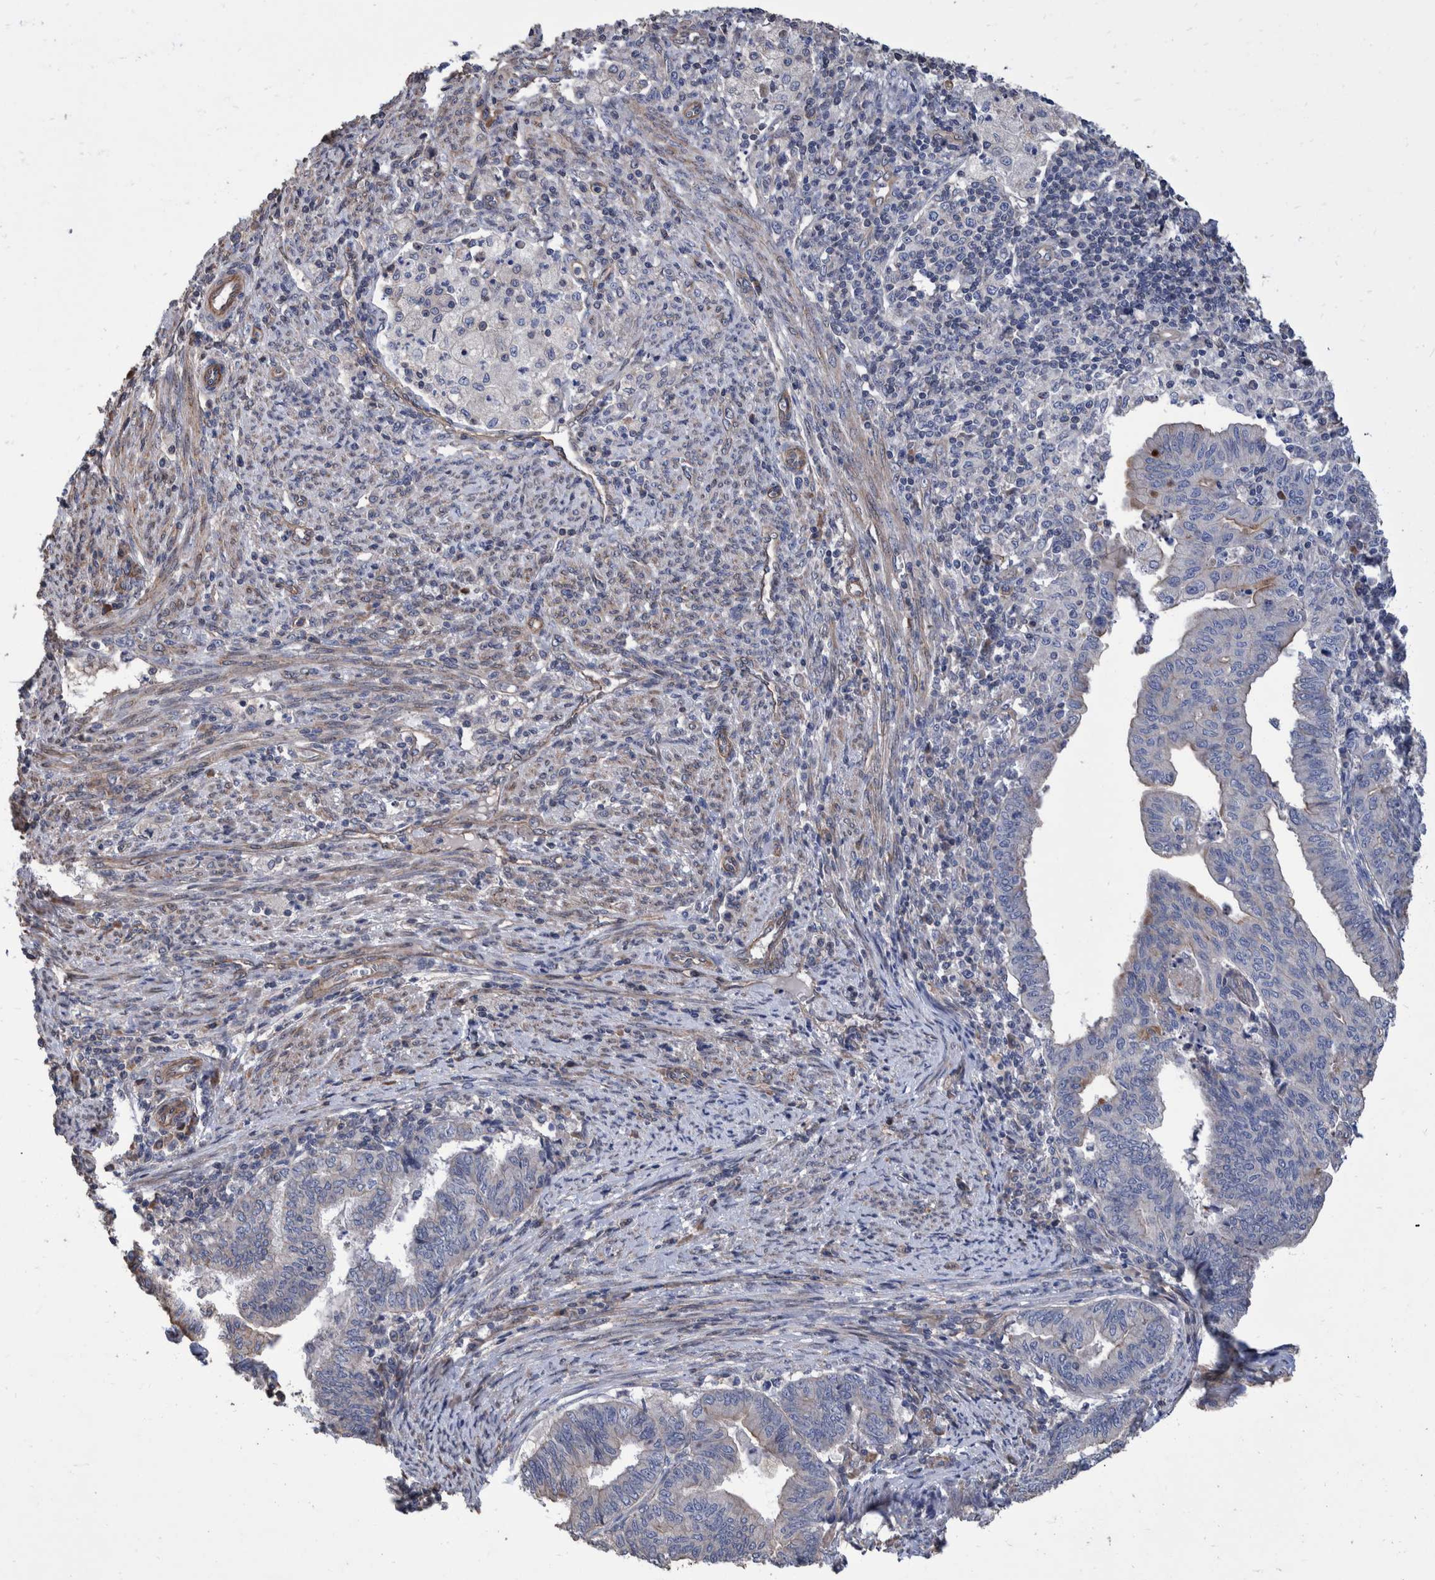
{"staining": {"intensity": "negative", "quantity": "none", "location": "none"}, "tissue": "endometrial cancer", "cell_type": "Tumor cells", "image_type": "cancer", "snomed": [{"axis": "morphology", "description": "Polyp, NOS"}, {"axis": "morphology", "description": "Adenocarcinoma, NOS"}, {"axis": "morphology", "description": "Adenoma, NOS"}, {"axis": "topography", "description": "Endometrium"}], "caption": "Image shows no protein staining in tumor cells of polyp (endometrial) tissue.", "gene": "SLC45A4", "patient": {"sex": "female", "age": 79}}